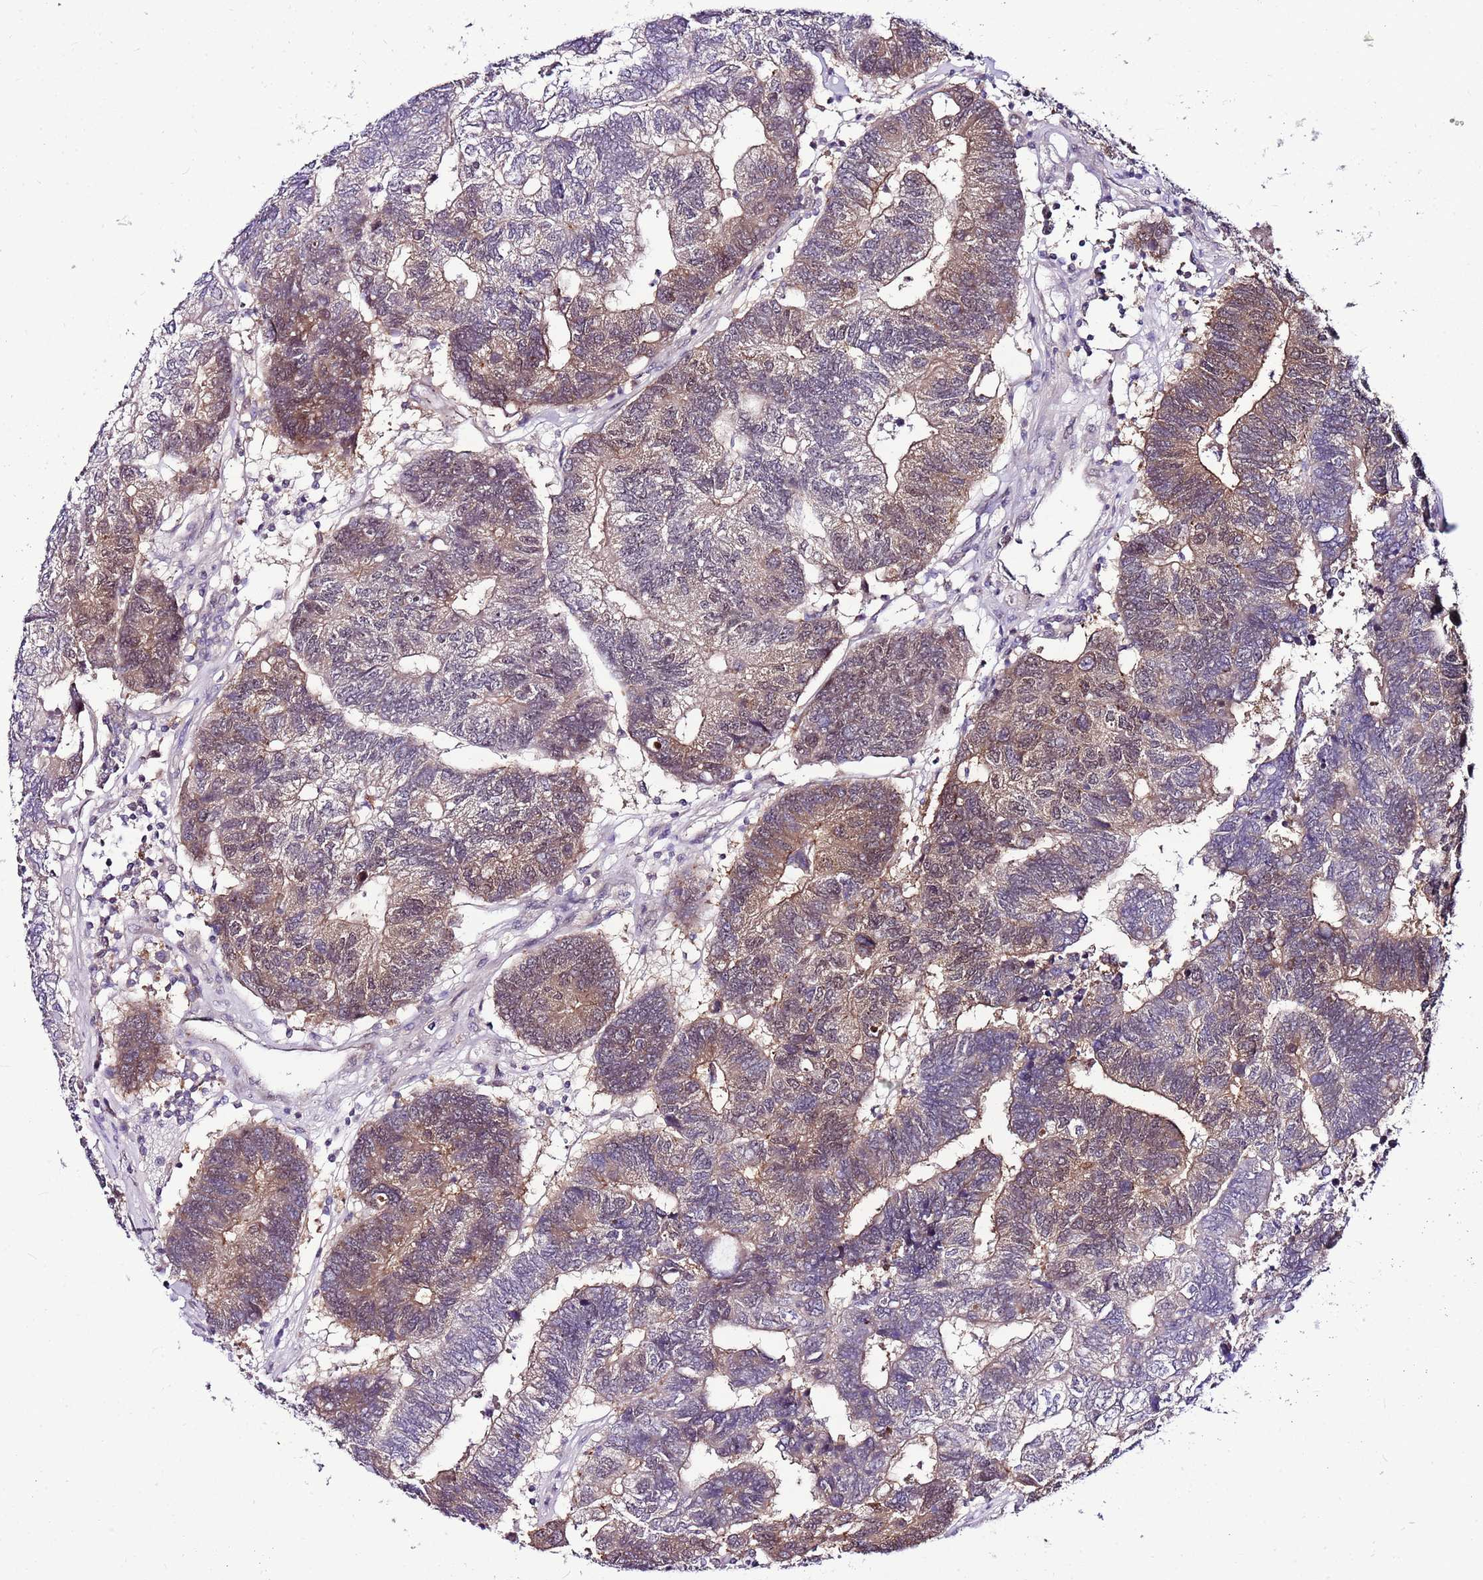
{"staining": {"intensity": "moderate", "quantity": "25%-75%", "location": "cytoplasmic/membranous,nuclear"}, "tissue": "colorectal cancer", "cell_type": "Tumor cells", "image_type": "cancer", "snomed": [{"axis": "morphology", "description": "Adenocarcinoma, NOS"}, {"axis": "topography", "description": "Colon"}], "caption": "Tumor cells reveal medium levels of moderate cytoplasmic/membranous and nuclear positivity in about 25%-75% of cells in human colorectal adenocarcinoma.", "gene": "POLE3", "patient": {"sex": "female", "age": 48}}